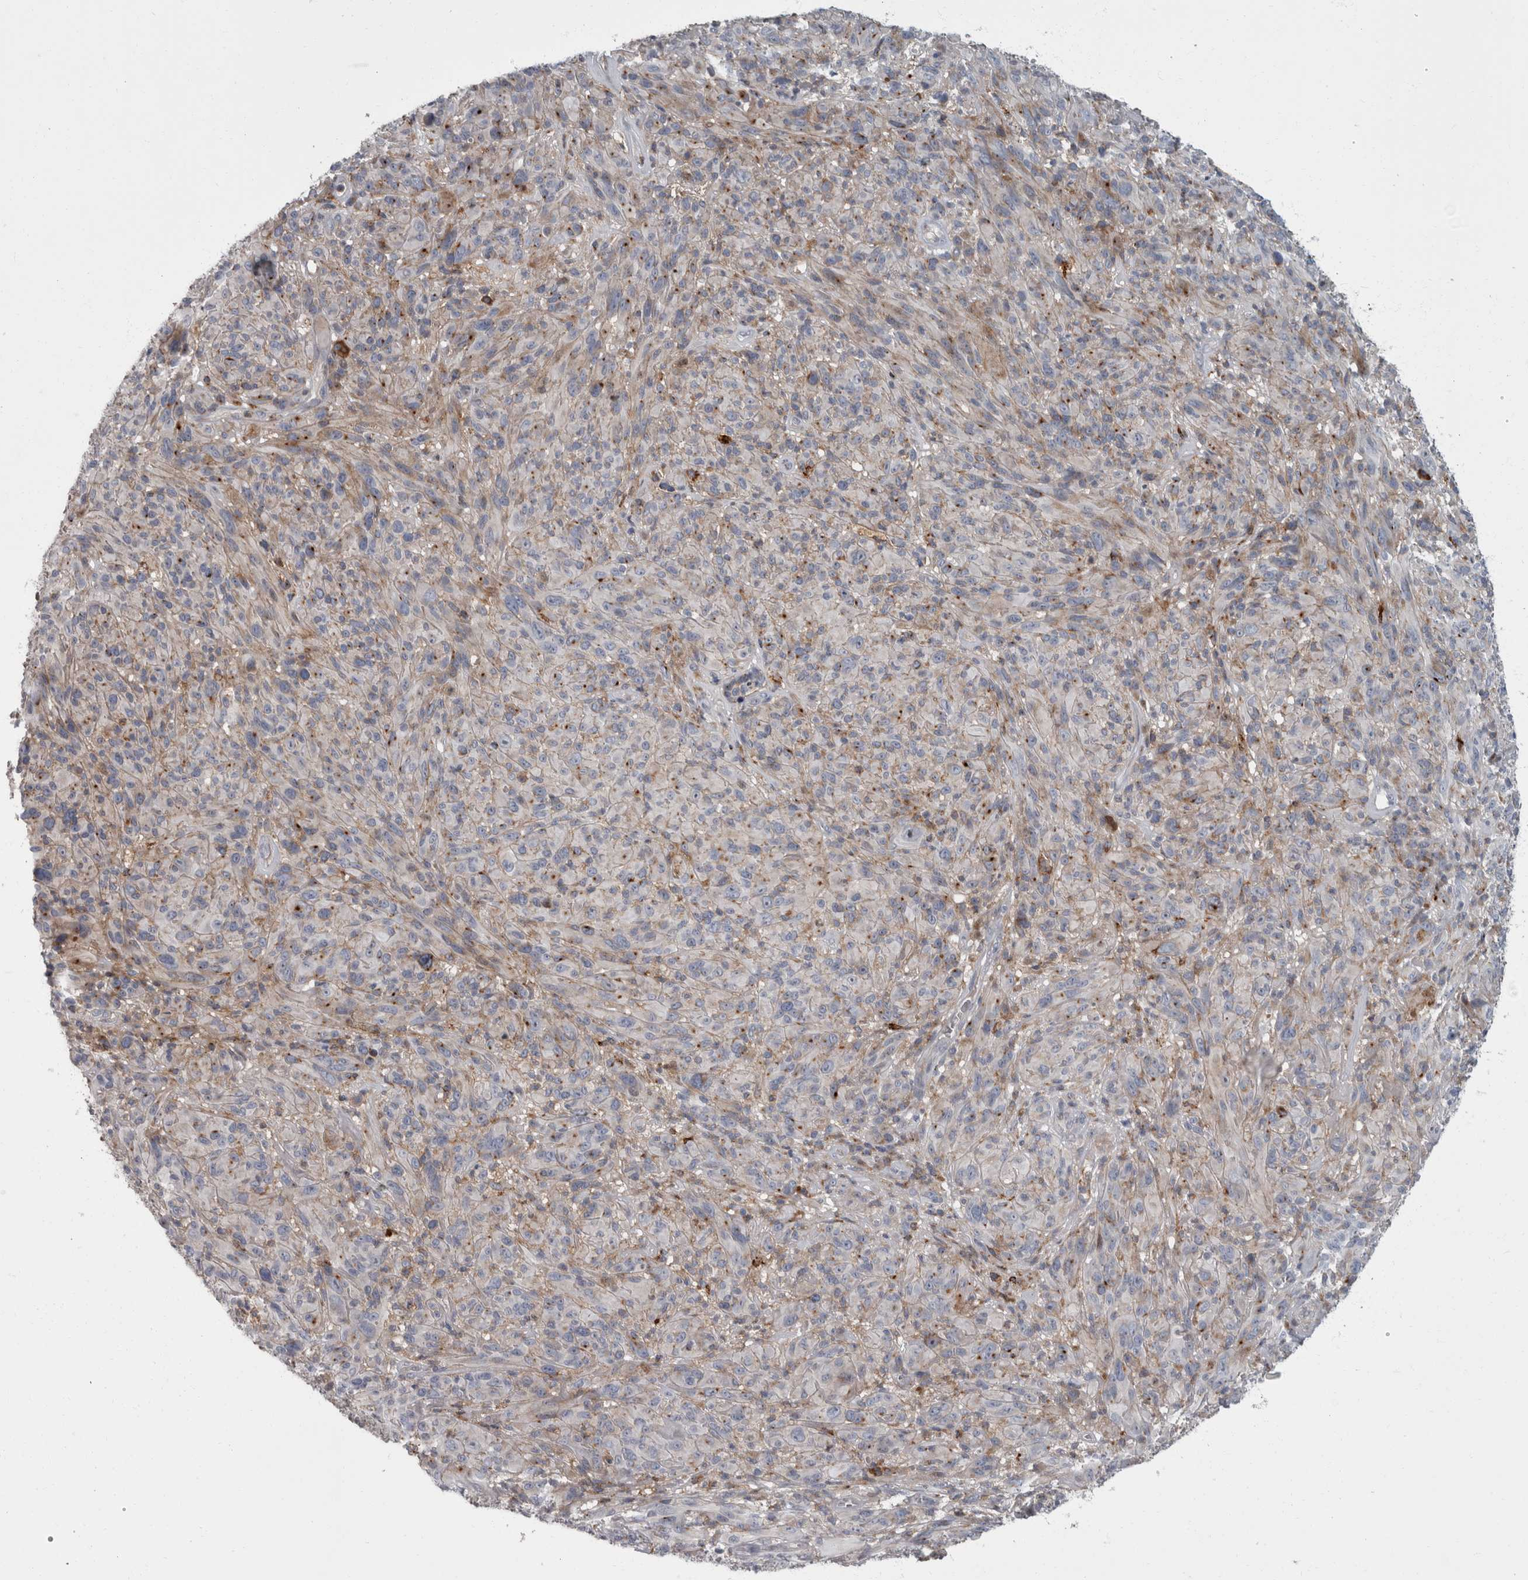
{"staining": {"intensity": "moderate", "quantity": "<25%", "location": "cytoplasmic/membranous"}, "tissue": "melanoma", "cell_type": "Tumor cells", "image_type": "cancer", "snomed": [{"axis": "morphology", "description": "Malignant melanoma, NOS"}, {"axis": "topography", "description": "Skin of head"}], "caption": "The image displays a brown stain indicating the presence of a protein in the cytoplasmic/membranous of tumor cells in malignant melanoma. (Brightfield microscopy of DAB IHC at high magnification).", "gene": "CDC42BPG", "patient": {"sex": "male", "age": 96}}